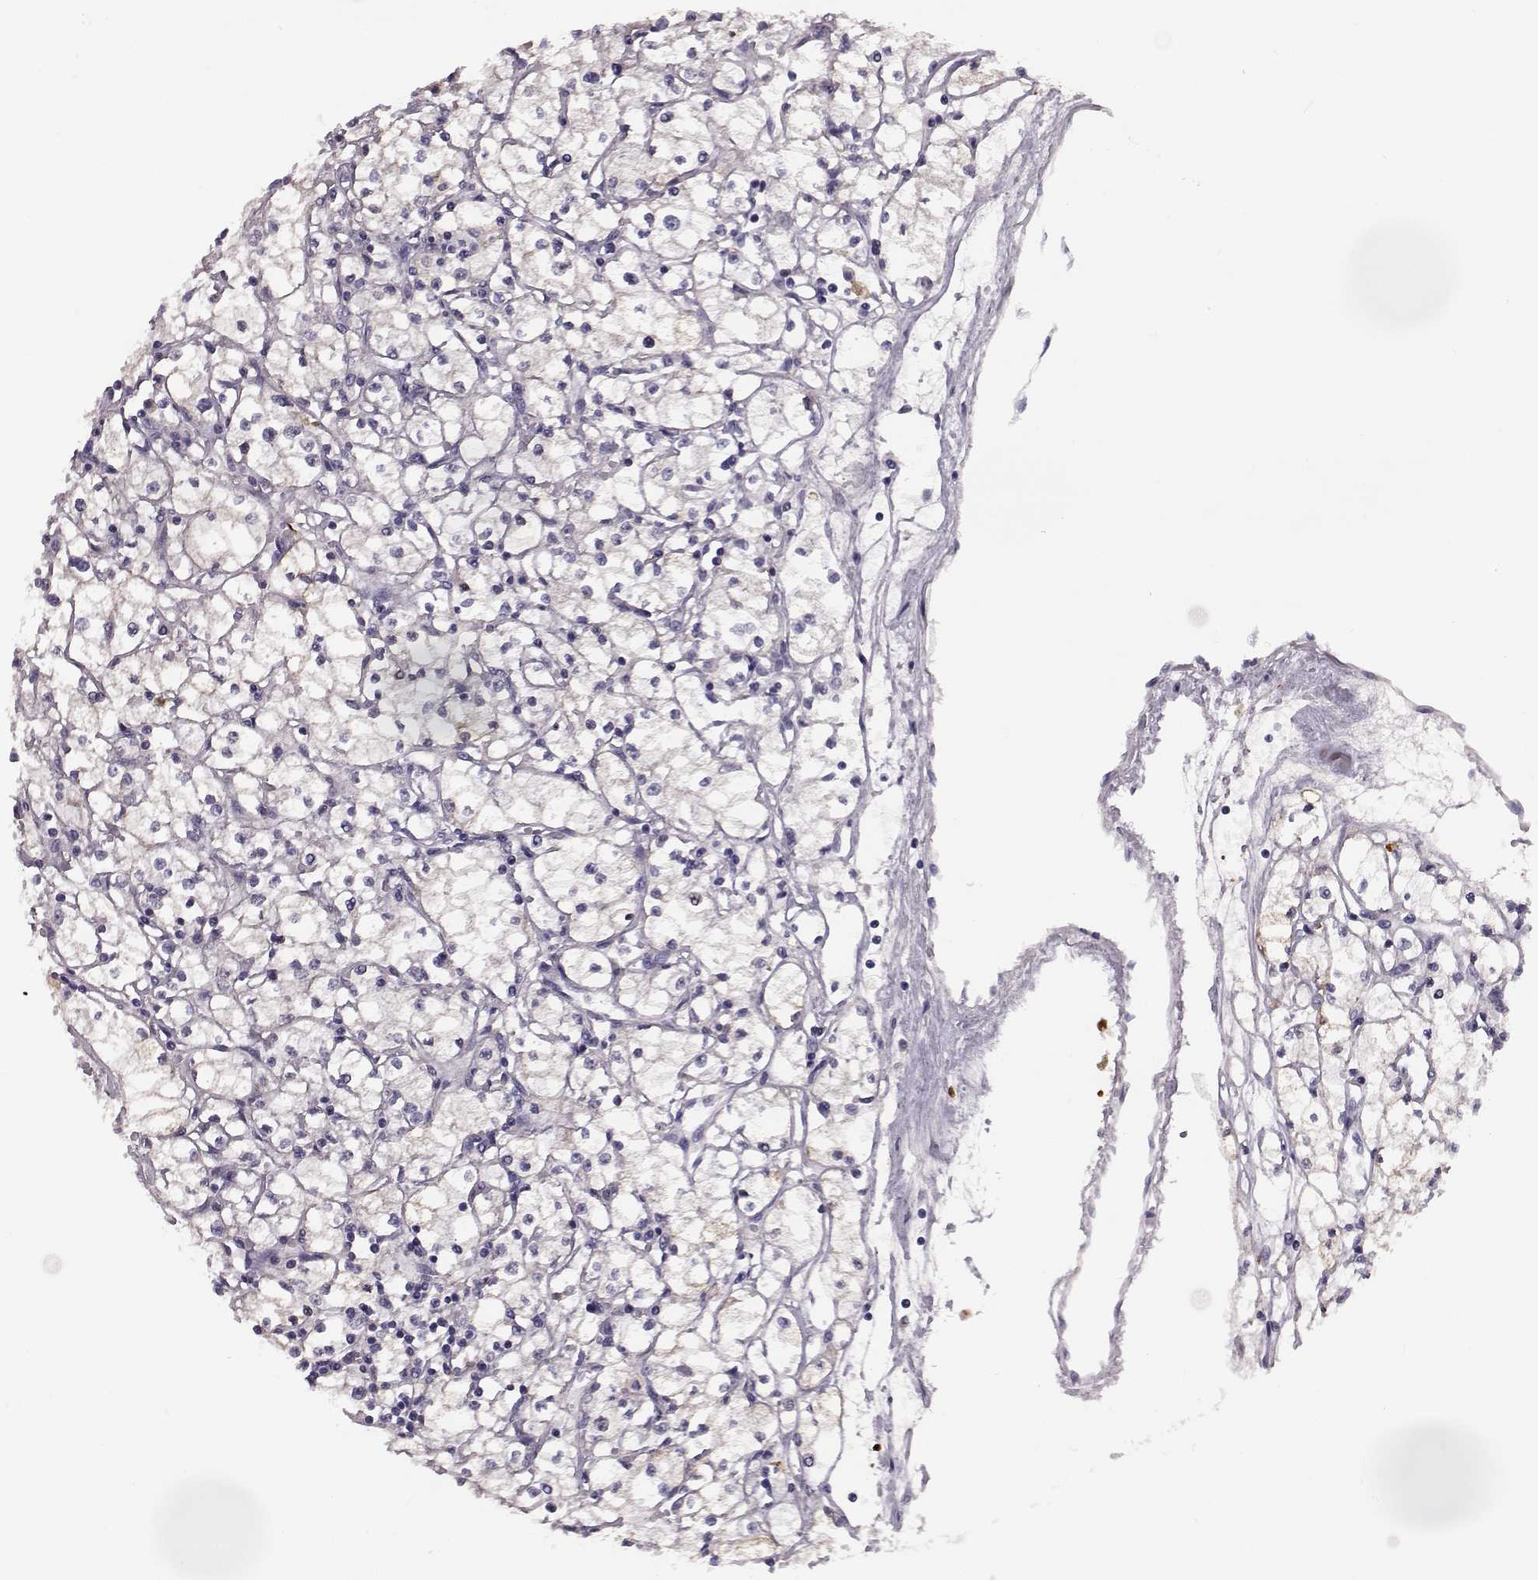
{"staining": {"intensity": "moderate", "quantity": ">75%", "location": "cytoplasmic/membranous"}, "tissue": "renal cancer", "cell_type": "Tumor cells", "image_type": "cancer", "snomed": [{"axis": "morphology", "description": "Adenocarcinoma, NOS"}, {"axis": "topography", "description": "Kidney"}], "caption": "Immunohistochemistry (IHC) (DAB (3,3'-diaminobenzidine)) staining of human adenocarcinoma (renal) displays moderate cytoplasmic/membranous protein expression in approximately >75% of tumor cells.", "gene": "ADGRG5", "patient": {"sex": "male", "age": 67}}